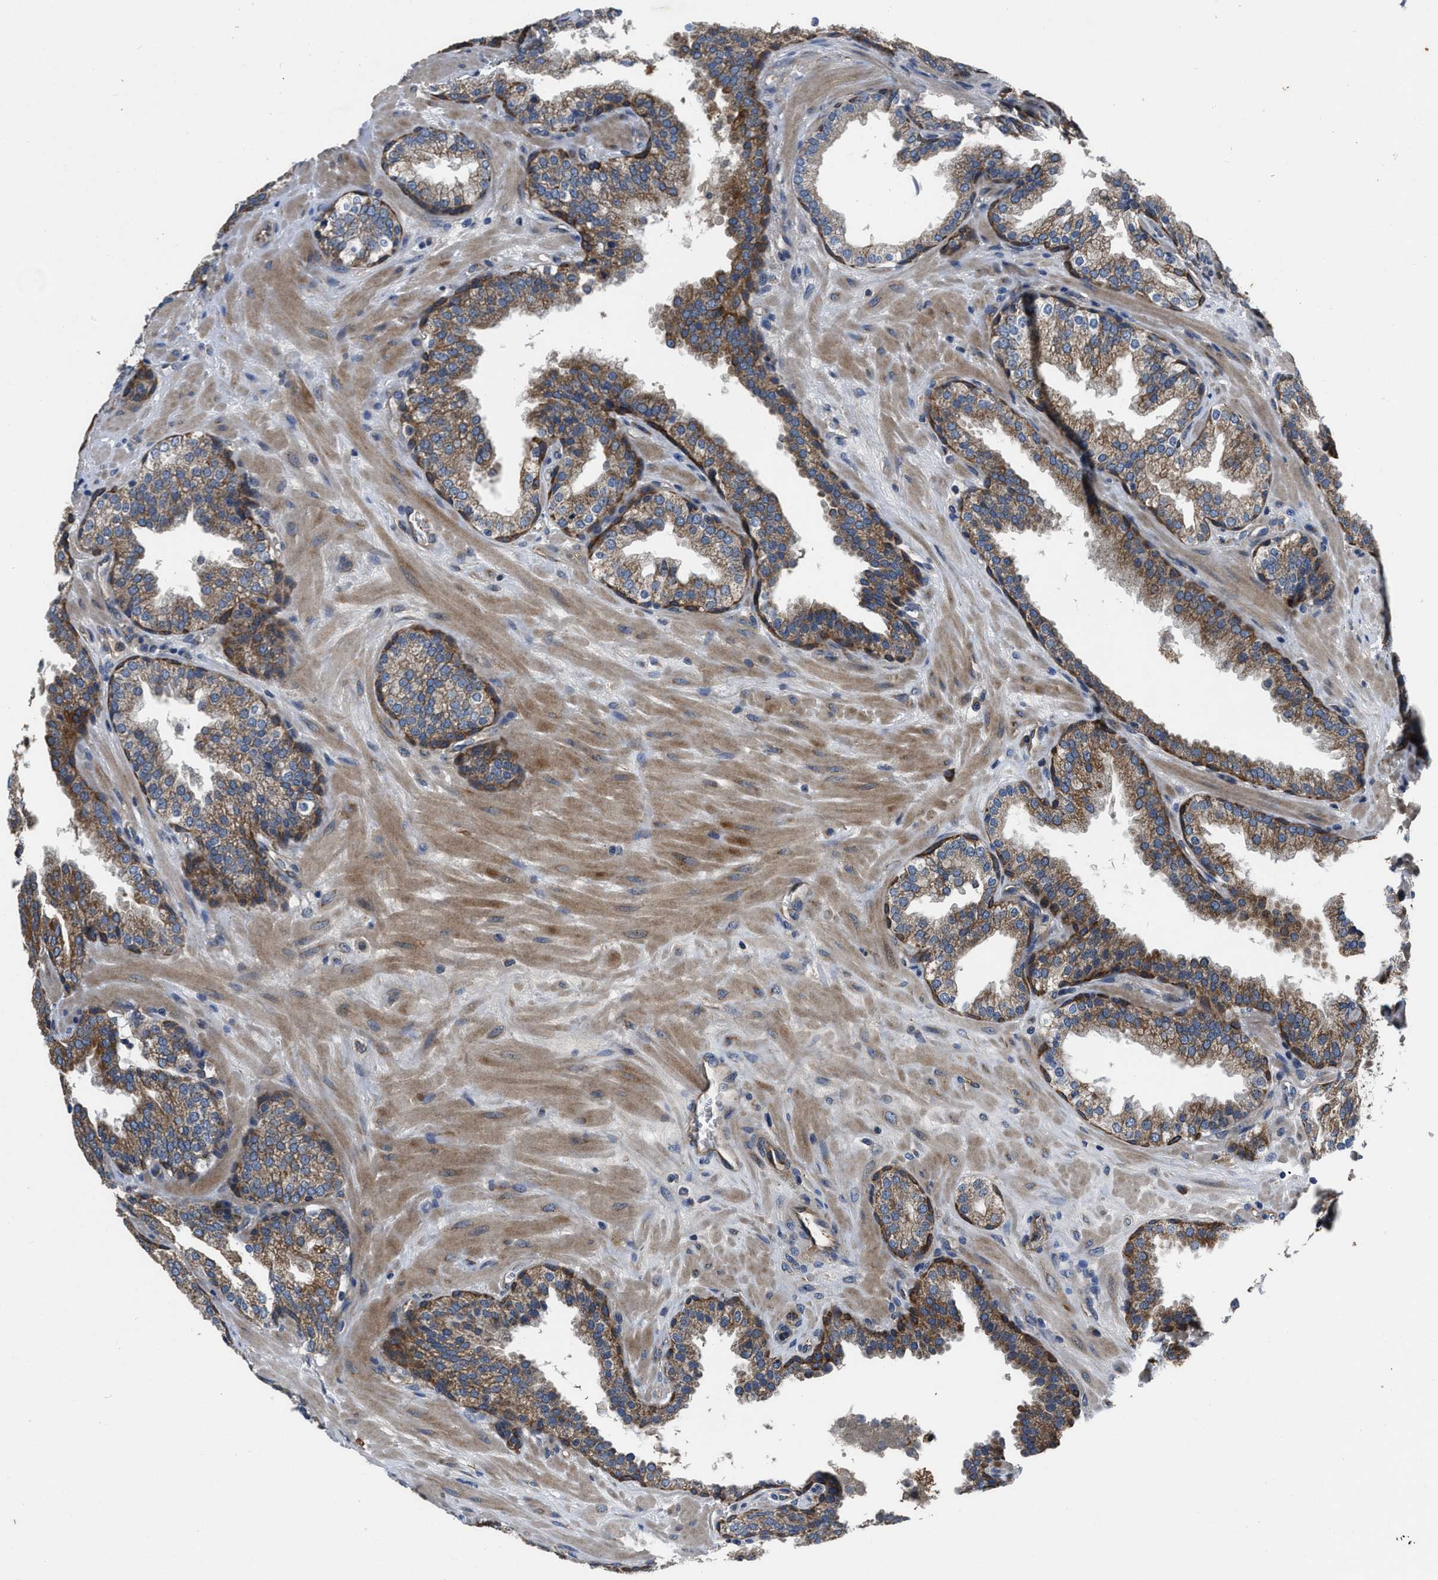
{"staining": {"intensity": "moderate", "quantity": "25%-75%", "location": "cytoplasmic/membranous"}, "tissue": "prostate", "cell_type": "Glandular cells", "image_type": "normal", "snomed": [{"axis": "morphology", "description": "Normal tissue, NOS"}, {"axis": "topography", "description": "Prostate"}], "caption": "Immunohistochemistry histopathology image of unremarkable prostate: human prostate stained using immunohistochemistry displays medium levels of moderate protein expression localized specifically in the cytoplasmic/membranous of glandular cells, appearing as a cytoplasmic/membranous brown color.", "gene": "ERC1", "patient": {"sex": "male", "age": 51}}